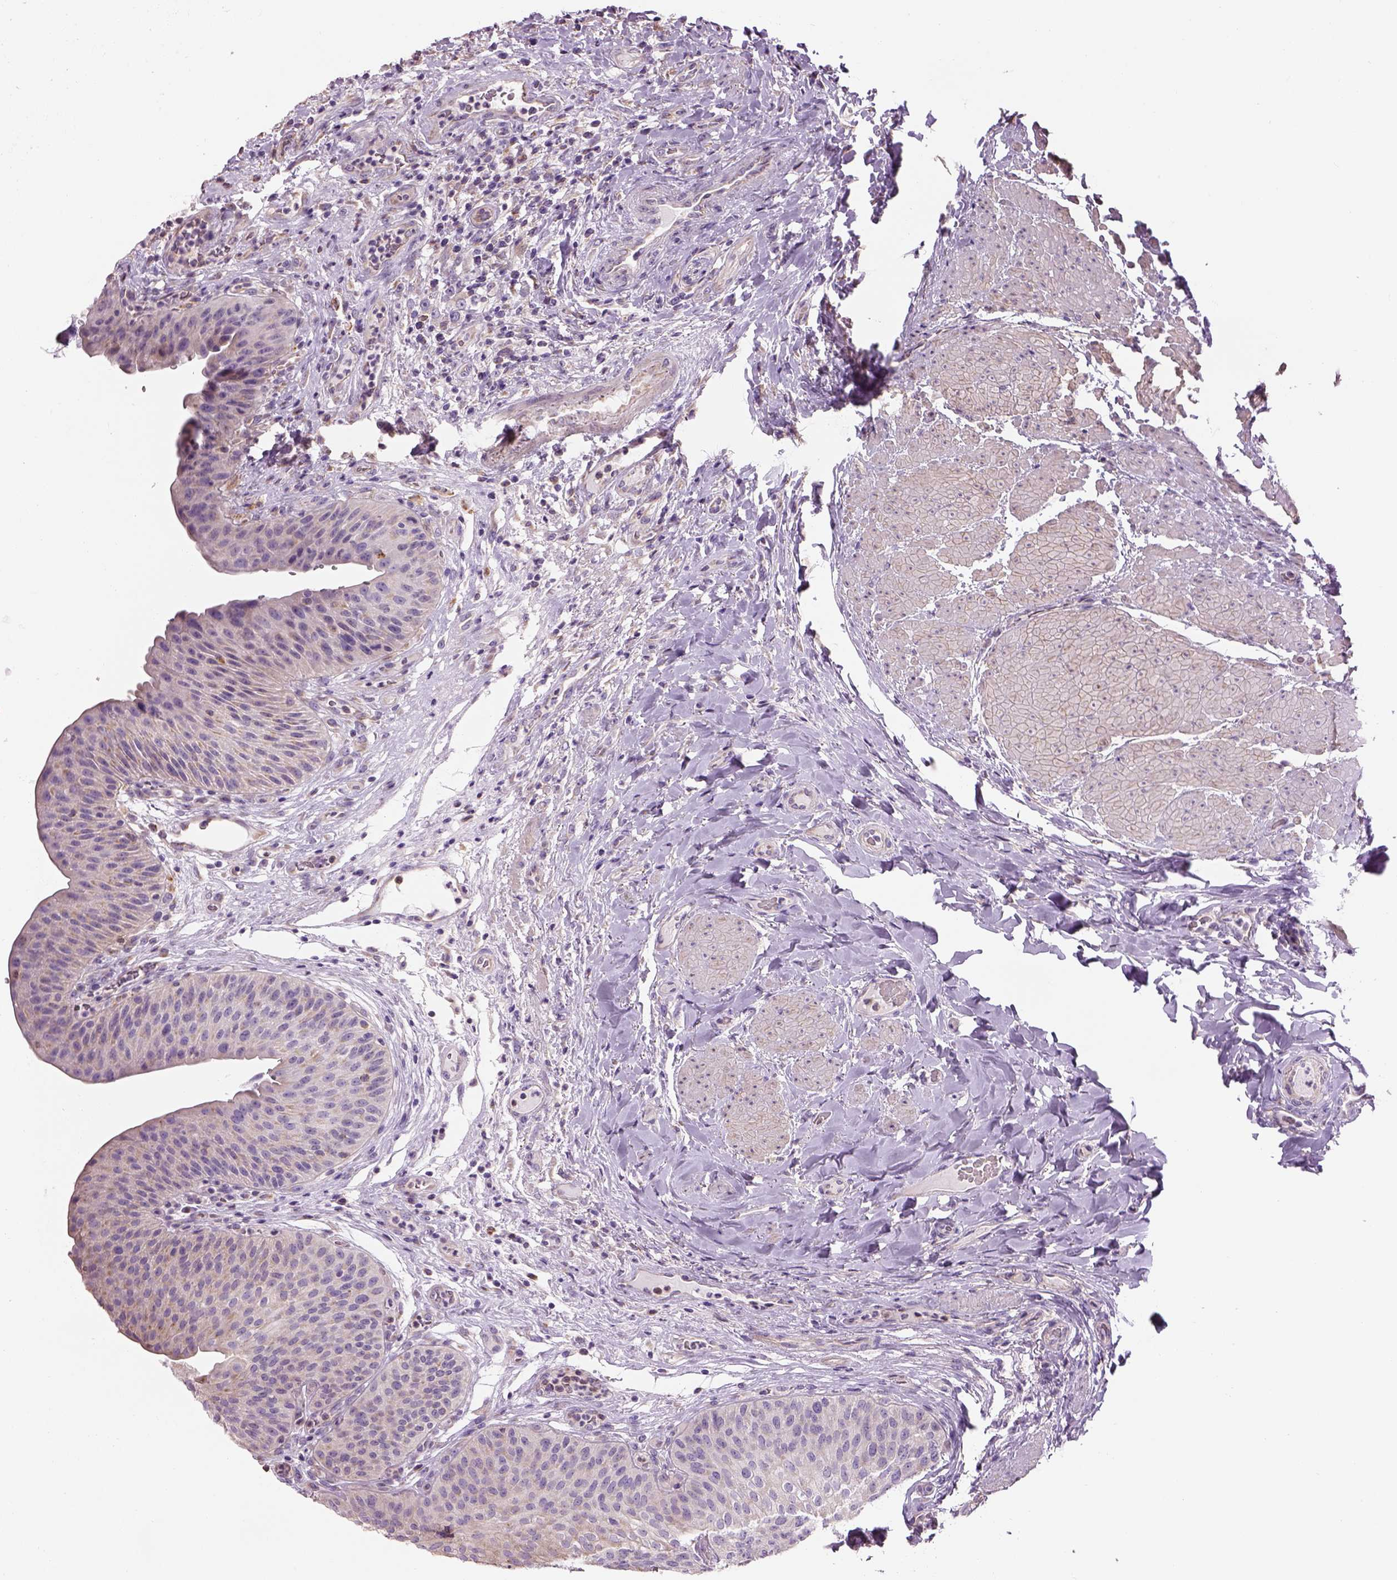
{"staining": {"intensity": "weak", "quantity": ">75%", "location": "cytoplasmic/membranous"}, "tissue": "urinary bladder", "cell_type": "Urothelial cells", "image_type": "normal", "snomed": [{"axis": "morphology", "description": "Normal tissue, NOS"}, {"axis": "topography", "description": "Urinary bladder"}], "caption": "Immunohistochemical staining of benign urinary bladder shows weak cytoplasmic/membranous protein staining in approximately >75% of urothelial cells. (DAB (3,3'-diaminobenzidine) = brown stain, brightfield microscopy at high magnification).", "gene": "IFT52", "patient": {"sex": "male", "age": 66}}